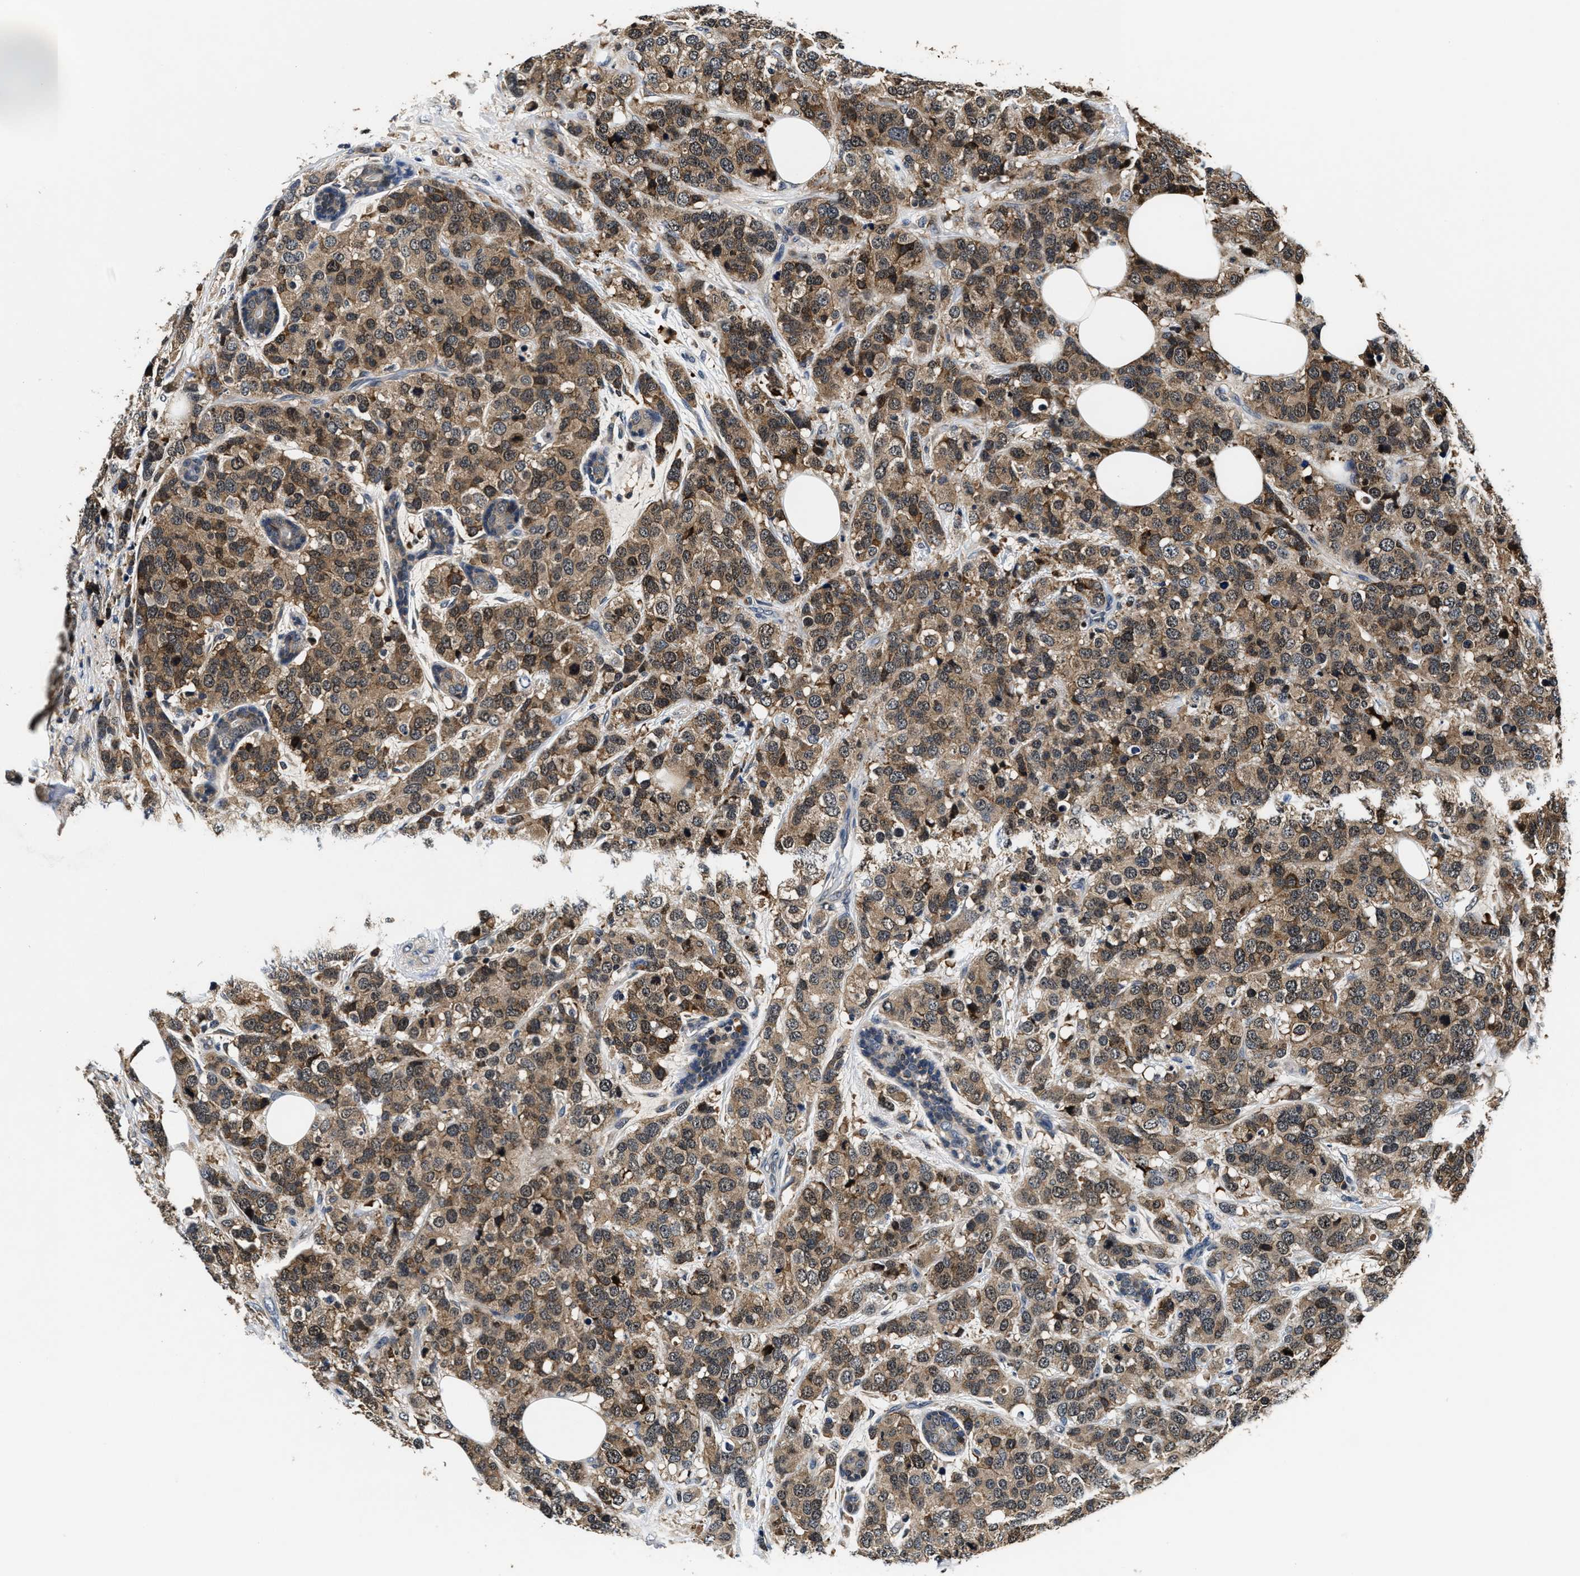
{"staining": {"intensity": "moderate", "quantity": ">75%", "location": "cytoplasmic/membranous"}, "tissue": "breast cancer", "cell_type": "Tumor cells", "image_type": "cancer", "snomed": [{"axis": "morphology", "description": "Lobular carcinoma"}, {"axis": "topography", "description": "Breast"}], "caption": "Immunohistochemical staining of breast cancer shows medium levels of moderate cytoplasmic/membranous protein positivity in approximately >75% of tumor cells.", "gene": "PHPT1", "patient": {"sex": "female", "age": 59}}